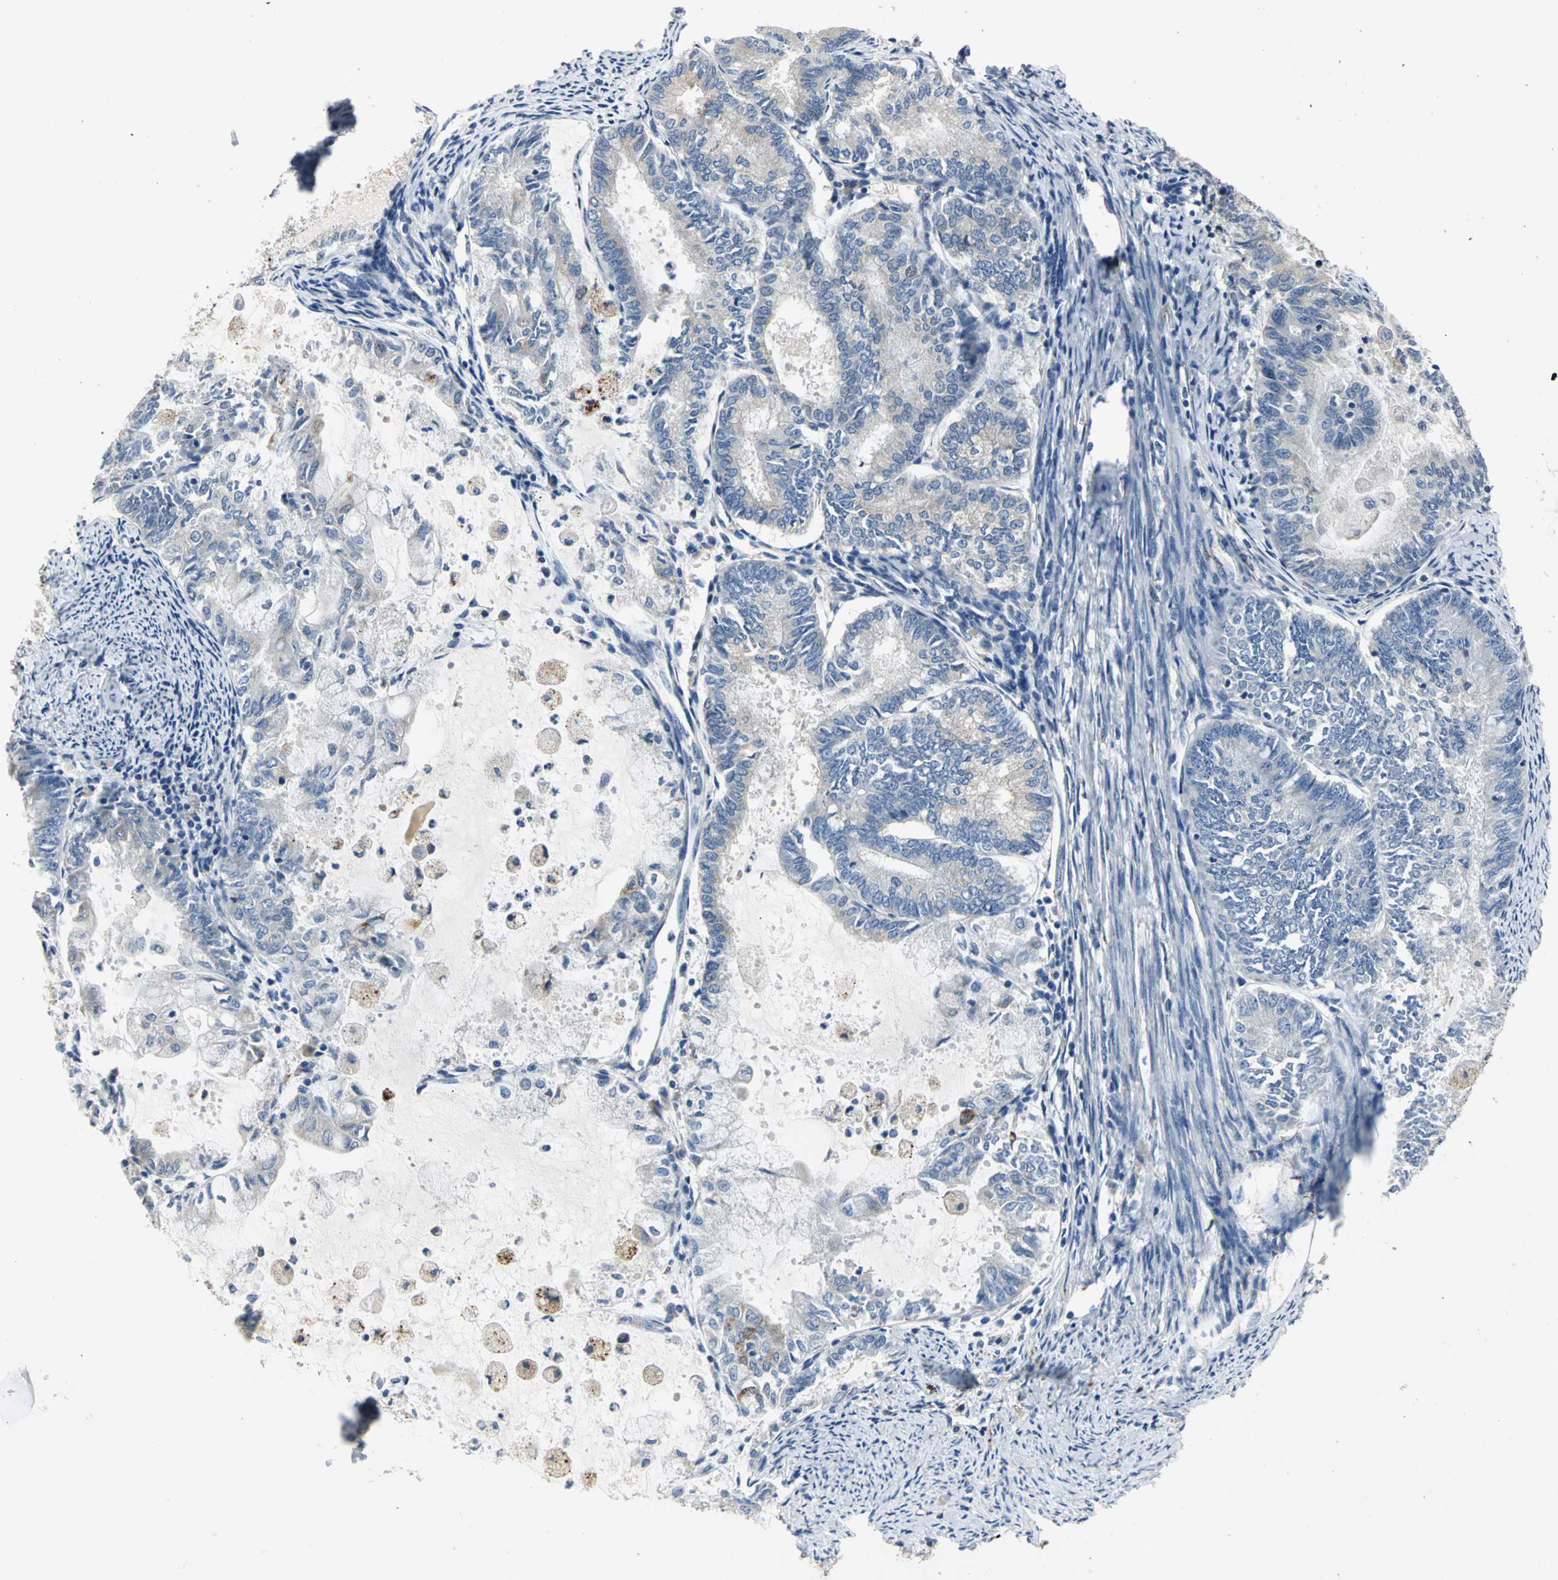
{"staining": {"intensity": "weak", "quantity": "<25%", "location": "cytoplasmic/membranous"}, "tissue": "endometrial cancer", "cell_type": "Tumor cells", "image_type": "cancer", "snomed": [{"axis": "morphology", "description": "Adenocarcinoma, NOS"}, {"axis": "topography", "description": "Endometrium"}], "caption": "This image is of endometrial cancer (adenocarcinoma) stained with immunohistochemistry to label a protein in brown with the nuclei are counter-stained blue. There is no expression in tumor cells.", "gene": "B3GNT2", "patient": {"sex": "female", "age": 86}}